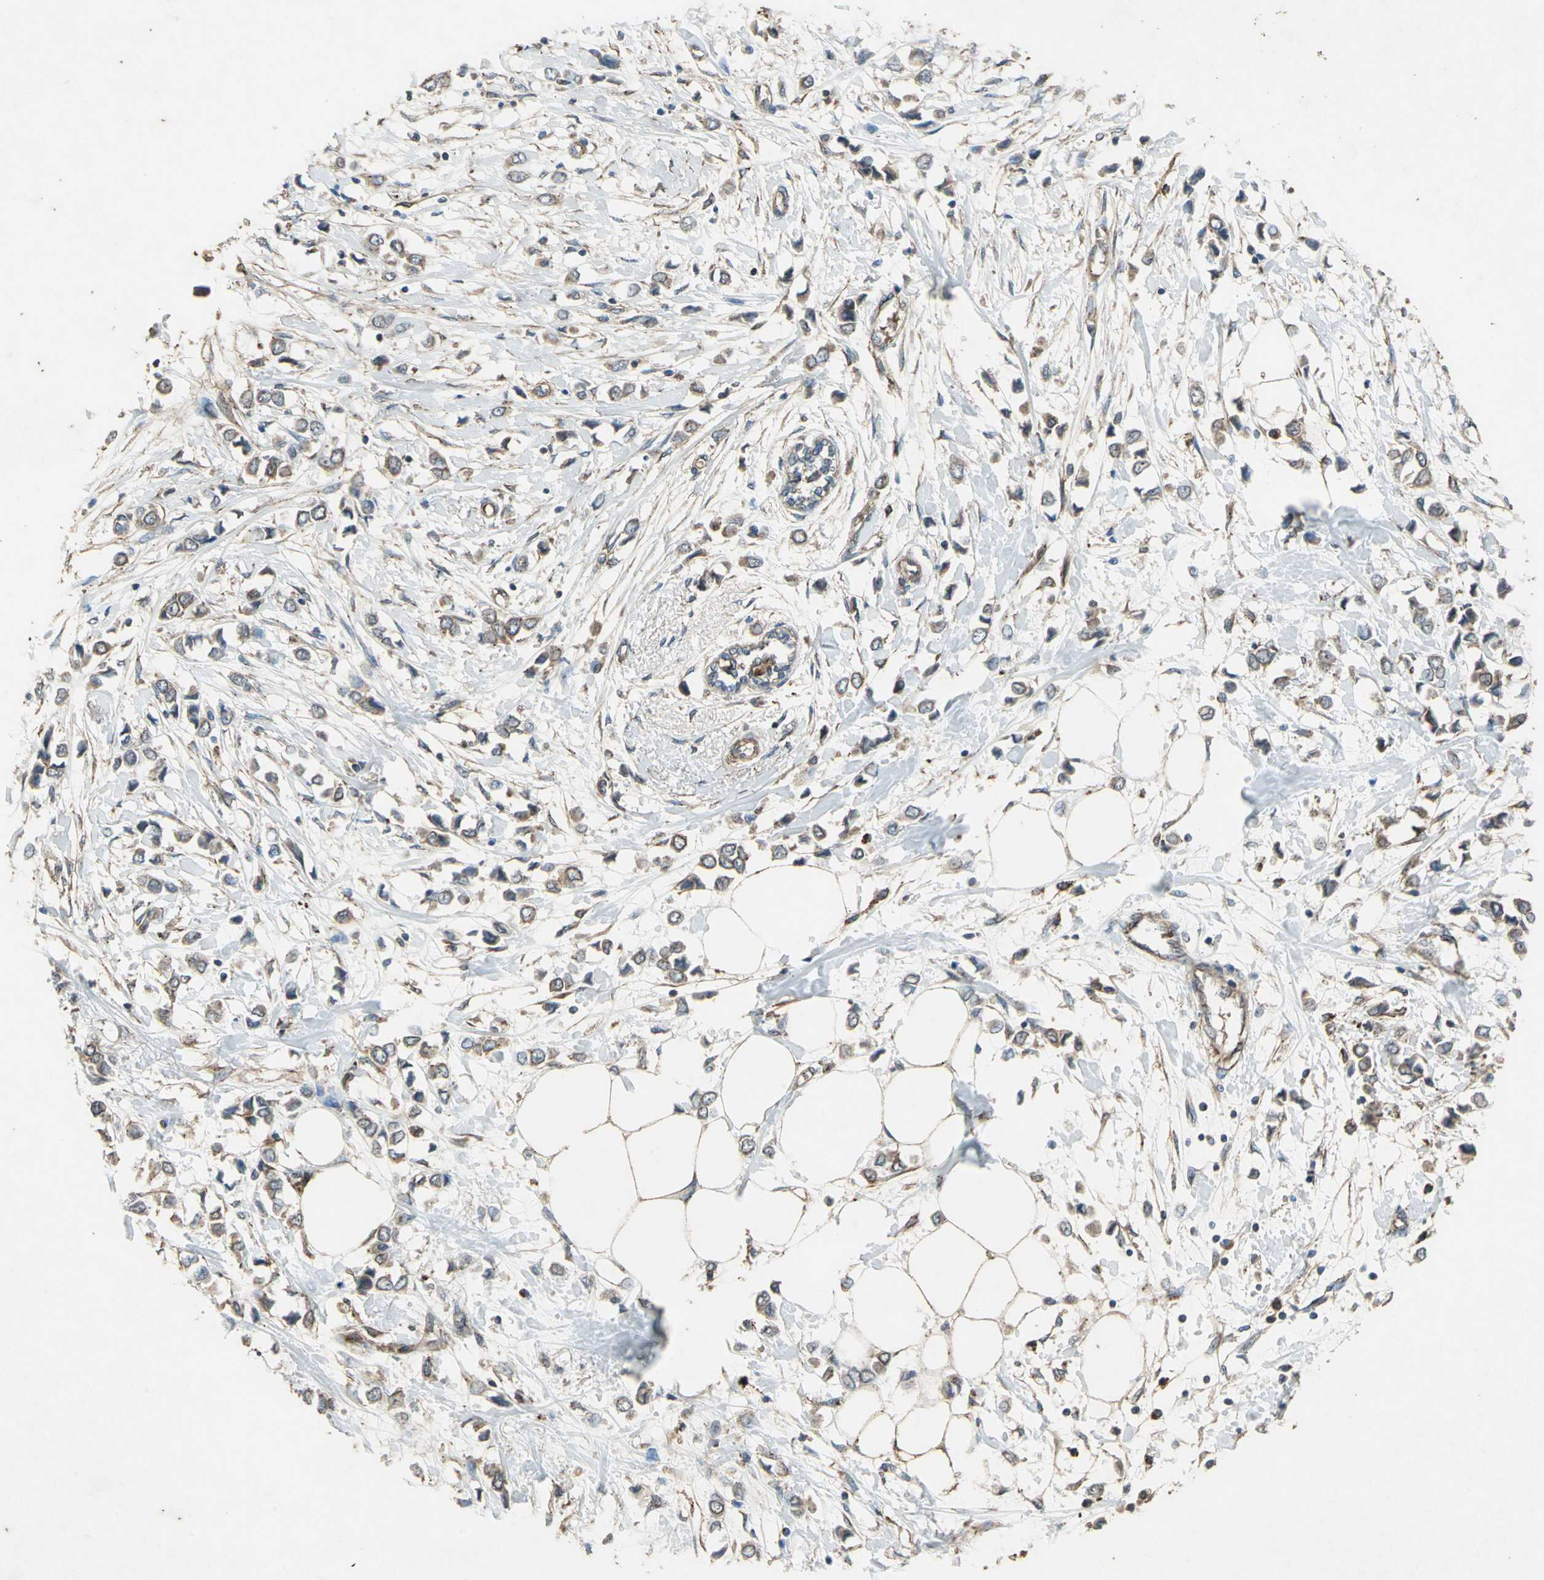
{"staining": {"intensity": "moderate", "quantity": ">75%", "location": "cytoplasmic/membranous"}, "tissue": "breast cancer", "cell_type": "Tumor cells", "image_type": "cancer", "snomed": [{"axis": "morphology", "description": "Lobular carcinoma"}, {"axis": "topography", "description": "Breast"}], "caption": "Immunohistochemistry (IHC) photomicrograph of human lobular carcinoma (breast) stained for a protein (brown), which shows medium levels of moderate cytoplasmic/membranous positivity in about >75% of tumor cells.", "gene": "POLRMT", "patient": {"sex": "female", "age": 51}}